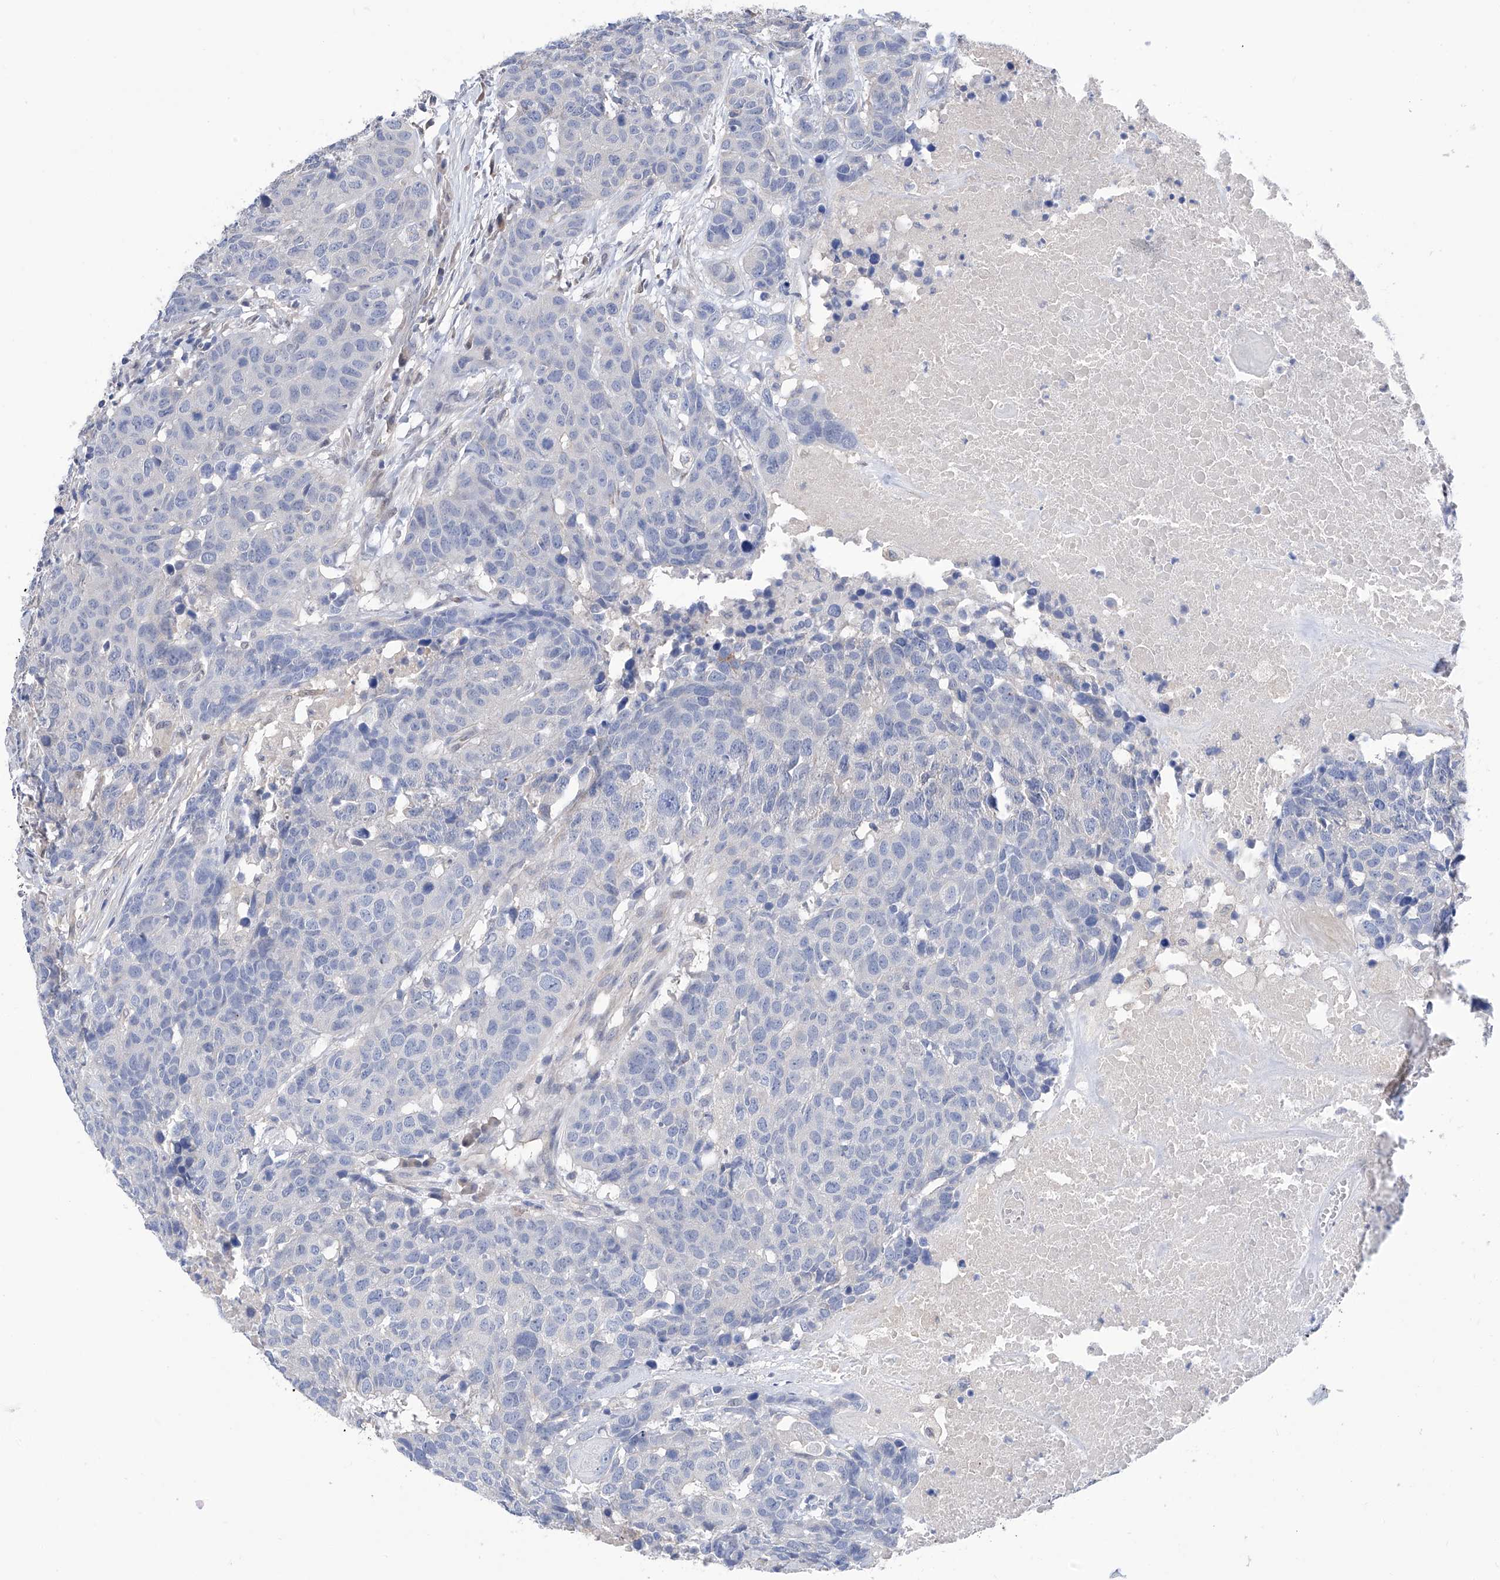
{"staining": {"intensity": "negative", "quantity": "none", "location": "none"}, "tissue": "head and neck cancer", "cell_type": "Tumor cells", "image_type": "cancer", "snomed": [{"axis": "morphology", "description": "Squamous cell carcinoma, NOS"}, {"axis": "topography", "description": "Head-Neck"}], "caption": "A high-resolution image shows immunohistochemistry (IHC) staining of squamous cell carcinoma (head and neck), which shows no significant positivity in tumor cells.", "gene": "PGM3", "patient": {"sex": "male", "age": 66}}